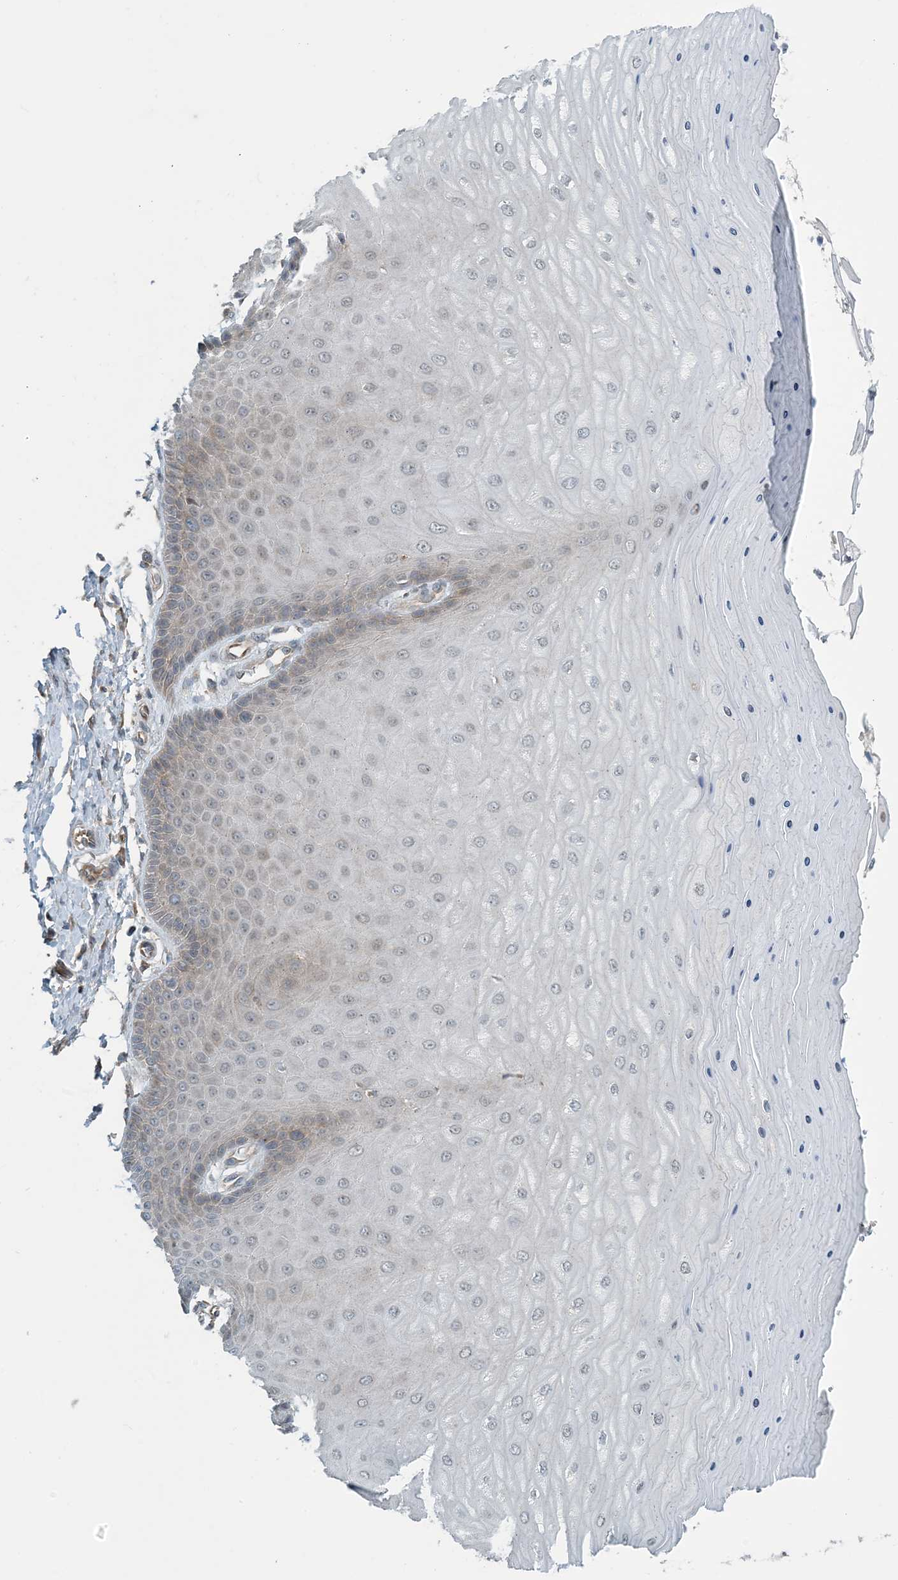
{"staining": {"intensity": "moderate", "quantity": "<25%", "location": "cytoplasmic/membranous"}, "tissue": "cervix", "cell_type": "Glandular cells", "image_type": "normal", "snomed": [{"axis": "morphology", "description": "Normal tissue, NOS"}, {"axis": "topography", "description": "Cervix"}], "caption": "IHC histopathology image of unremarkable cervix: cervix stained using IHC exhibits low levels of moderate protein expression localized specifically in the cytoplasmic/membranous of glandular cells, appearing as a cytoplasmic/membranous brown color.", "gene": "ZBTB3", "patient": {"sex": "female", "age": 55}}